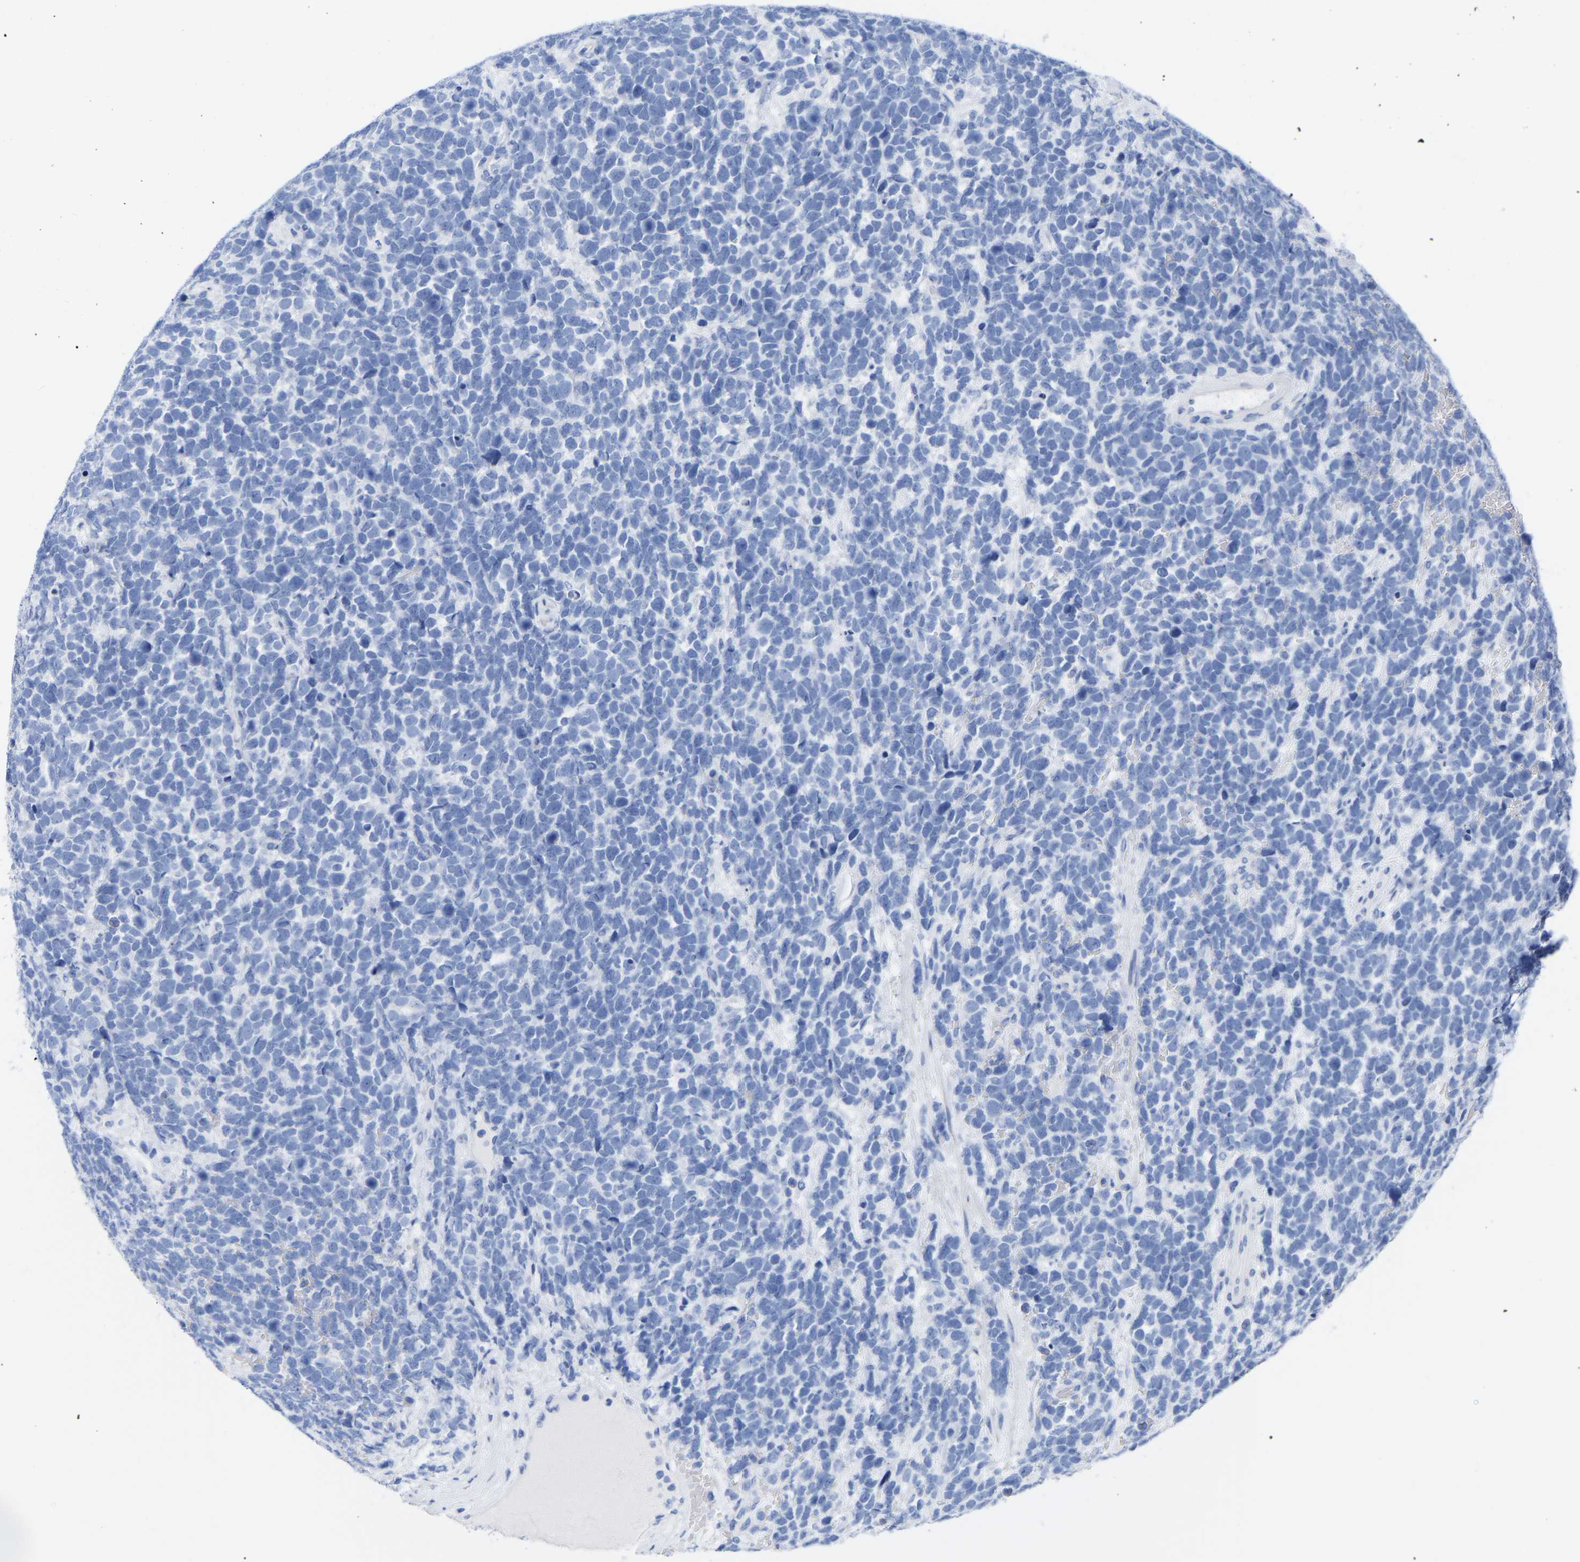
{"staining": {"intensity": "negative", "quantity": "none", "location": "none"}, "tissue": "urothelial cancer", "cell_type": "Tumor cells", "image_type": "cancer", "snomed": [{"axis": "morphology", "description": "Urothelial carcinoma, High grade"}, {"axis": "topography", "description": "Urinary bladder"}], "caption": "Tumor cells show no significant staining in urothelial carcinoma (high-grade).", "gene": "HAPLN1", "patient": {"sex": "female", "age": 82}}